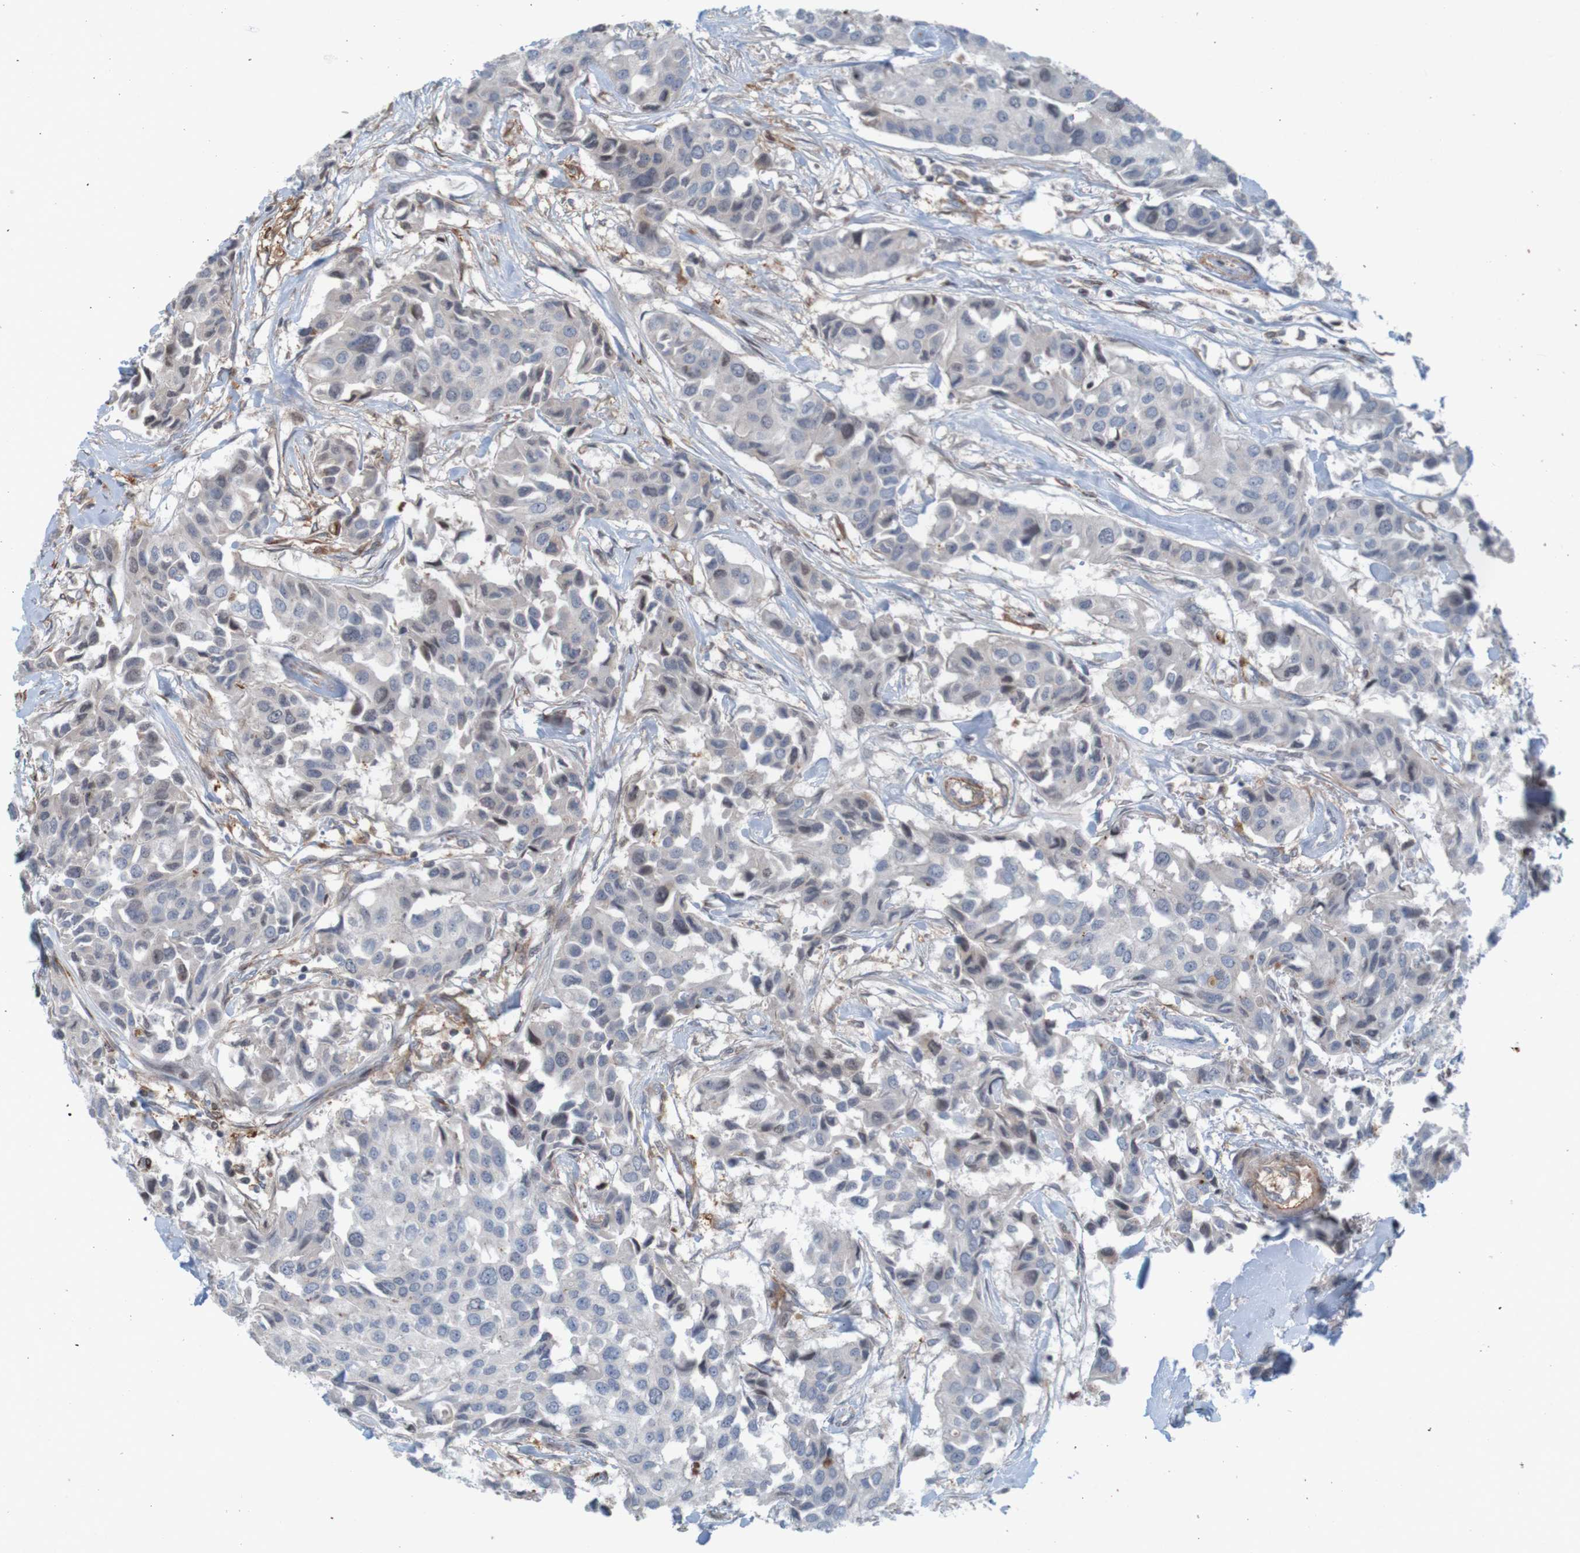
{"staining": {"intensity": "negative", "quantity": "none", "location": "none"}, "tissue": "breast cancer", "cell_type": "Tumor cells", "image_type": "cancer", "snomed": [{"axis": "morphology", "description": "Duct carcinoma"}, {"axis": "topography", "description": "Breast"}], "caption": "Immunohistochemical staining of human breast cancer (invasive ductal carcinoma) reveals no significant staining in tumor cells.", "gene": "GUCY1A1", "patient": {"sex": "female", "age": 80}}